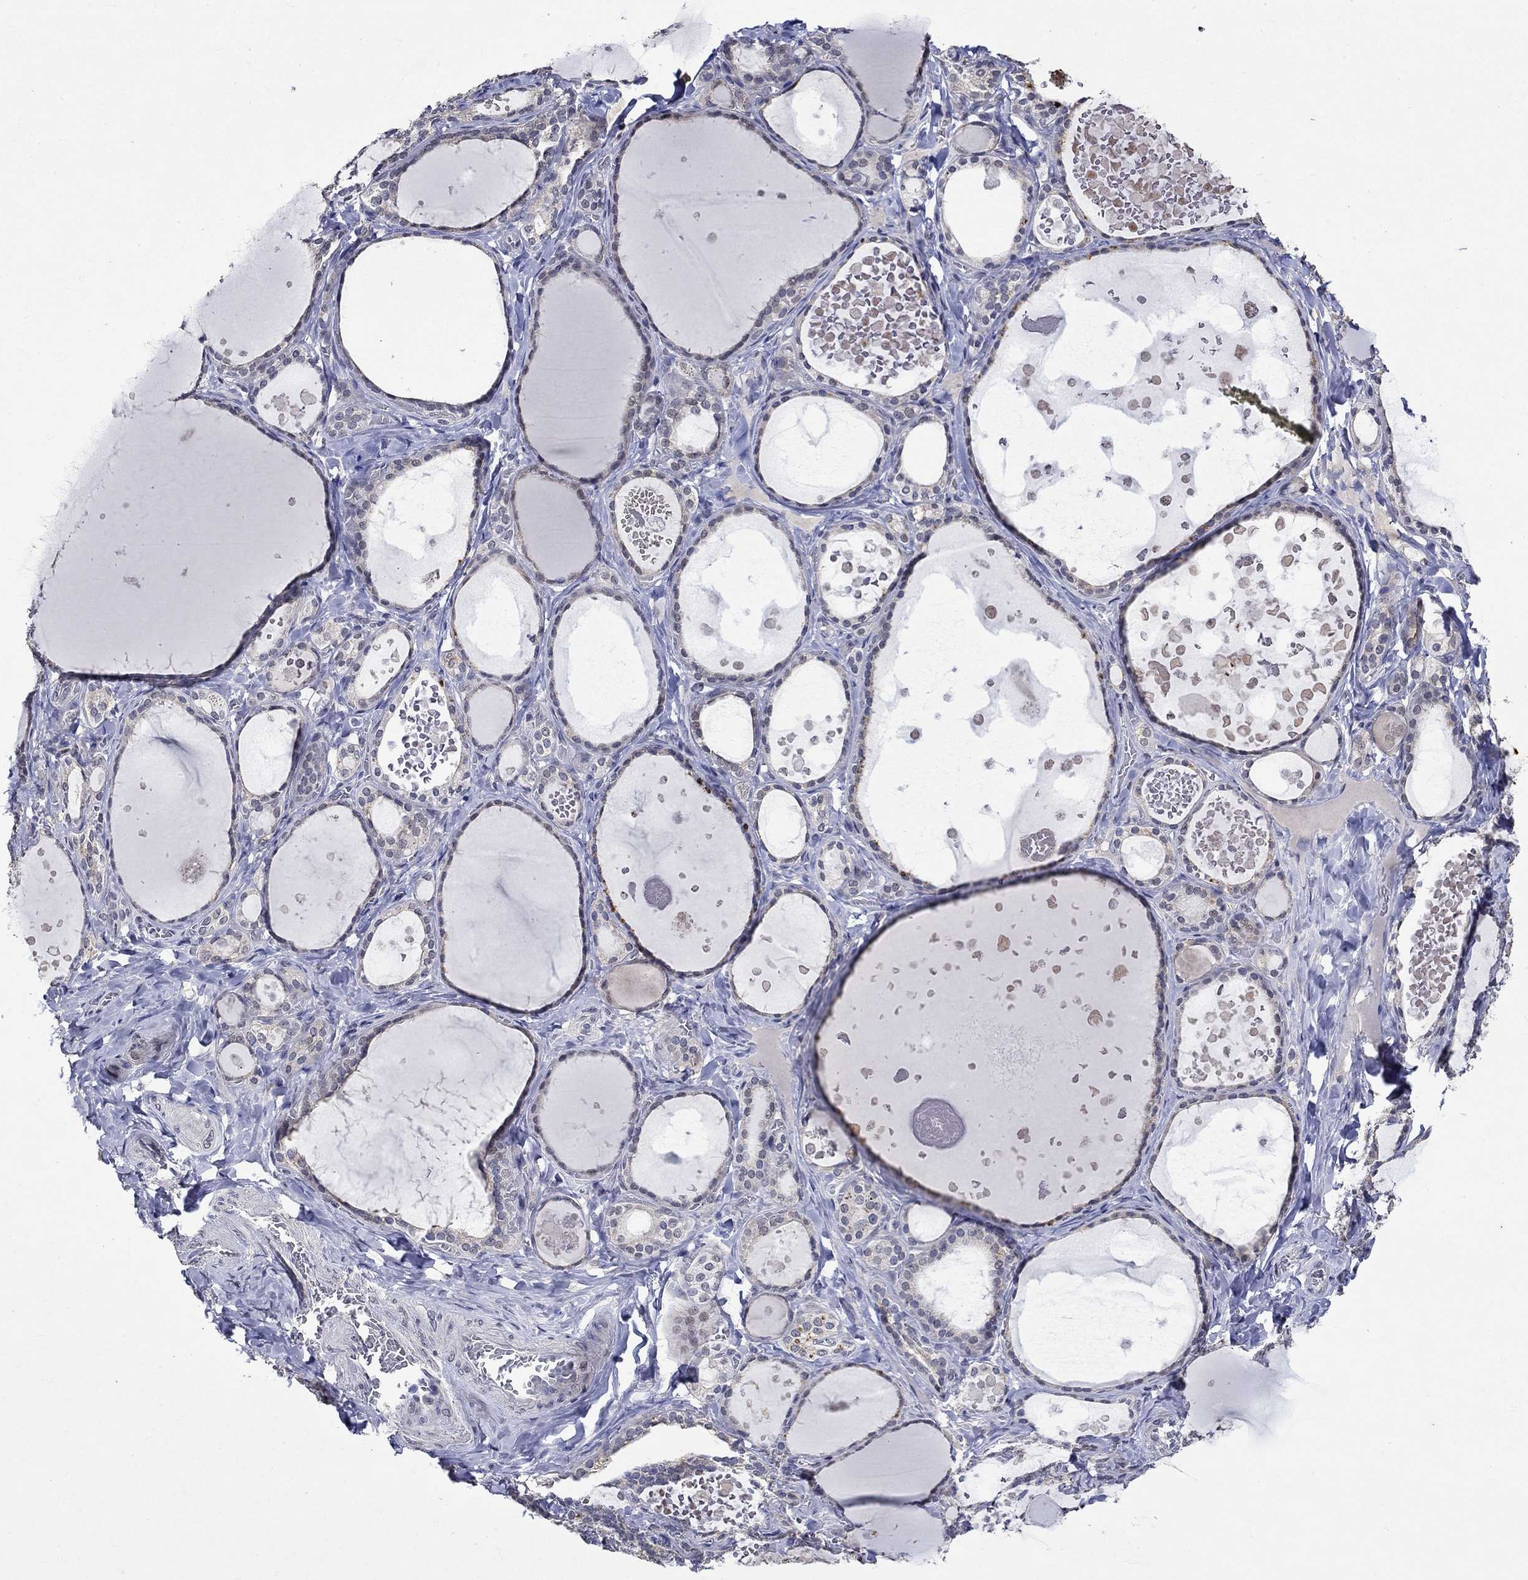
{"staining": {"intensity": "negative", "quantity": "none", "location": "none"}, "tissue": "thyroid gland", "cell_type": "Glandular cells", "image_type": "normal", "snomed": [{"axis": "morphology", "description": "Normal tissue, NOS"}, {"axis": "topography", "description": "Thyroid gland"}], "caption": "An image of human thyroid gland is negative for staining in glandular cells. (Brightfield microscopy of DAB immunohistochemistry (IHC) at high magnification).", "gene": "DDX3Y", "patient": {"sex": "female", "age": 56}}